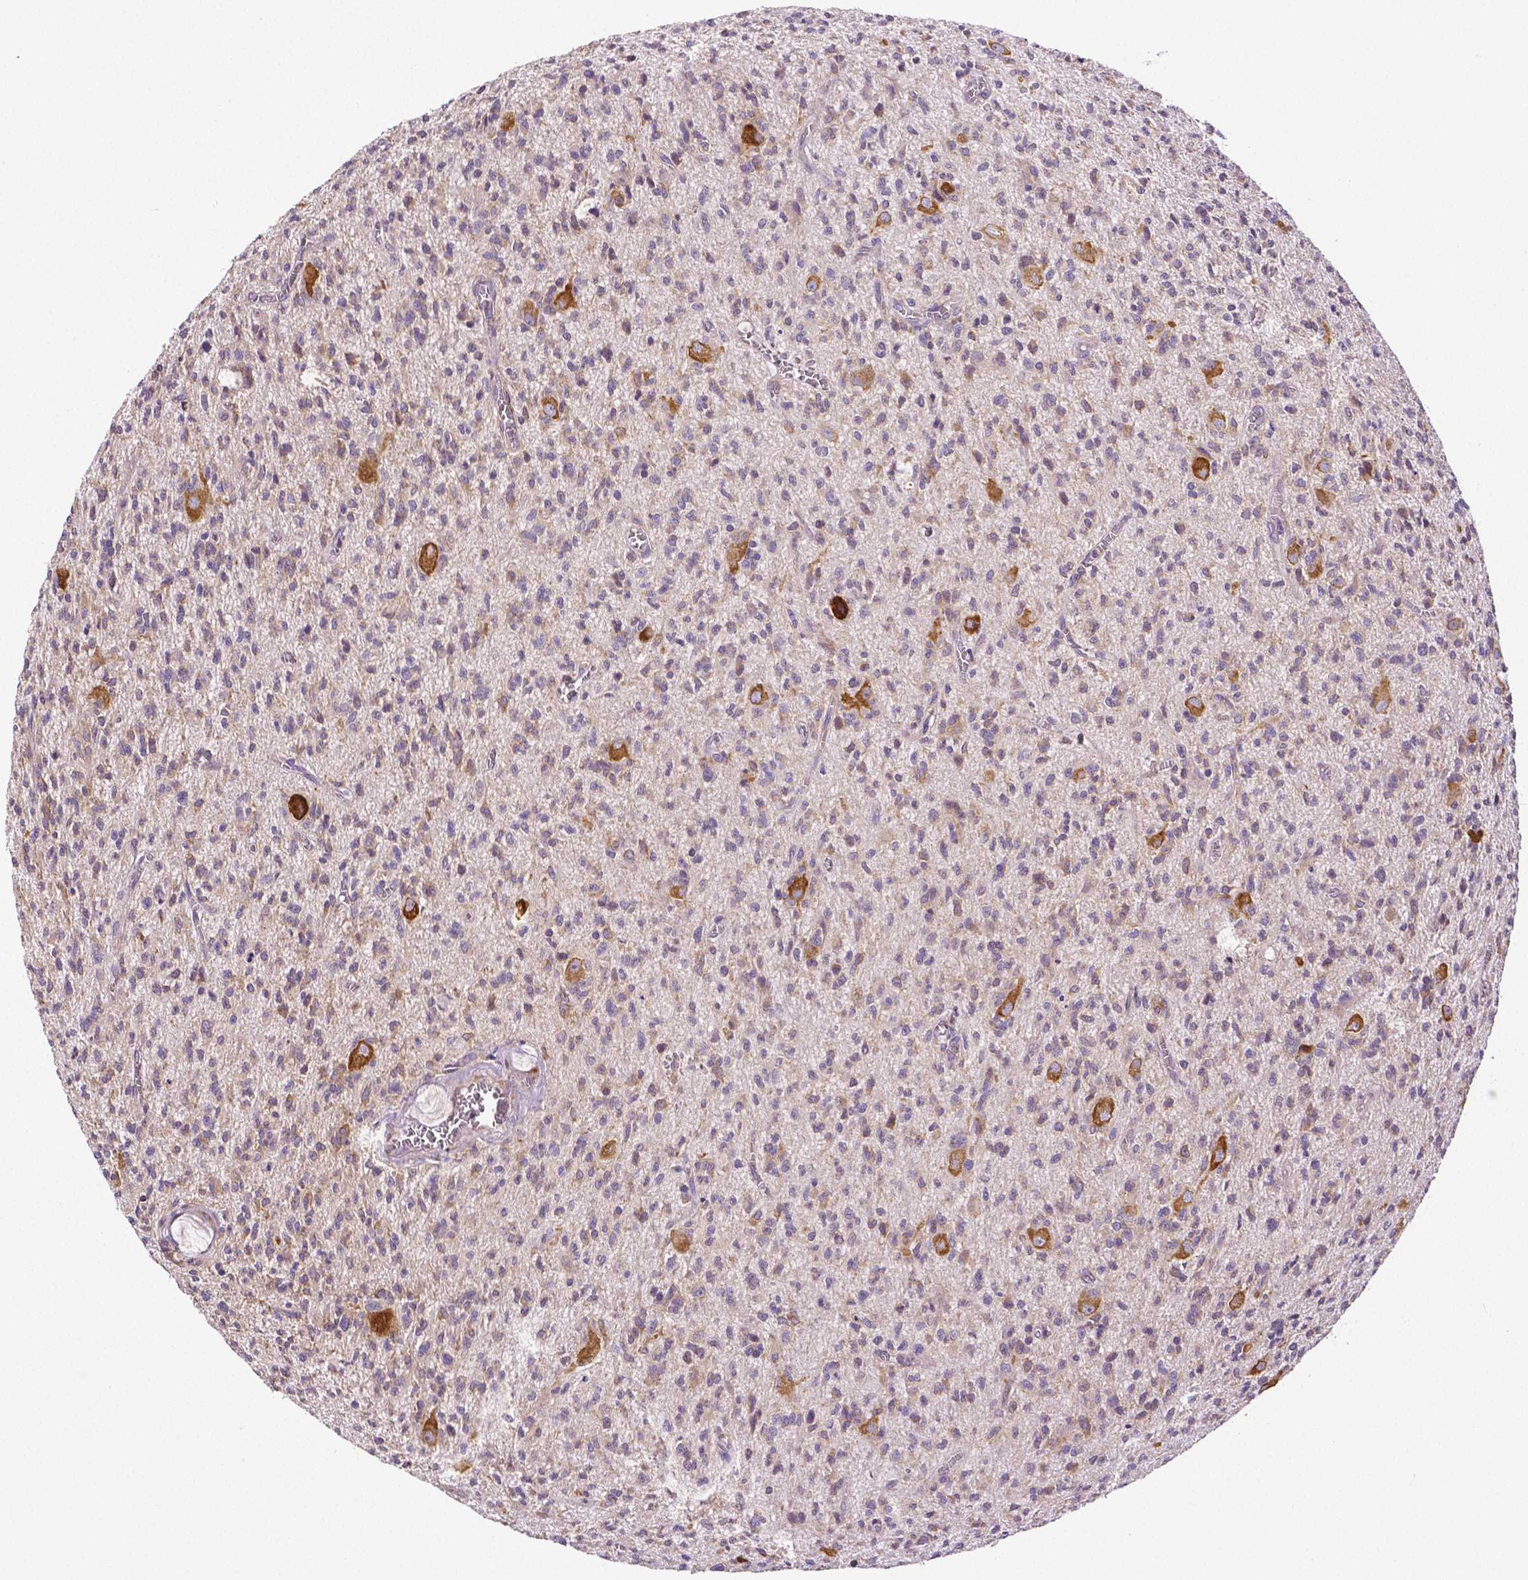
{"staining": {"intensity": "strong", "quantity": "<25%", "location": "cytoplasmic/membranous"}, "tissue": "glioma", "cell_type": "Tumor cells", "image_type": "cancer", "snomed": [{"axis": "morphology", "description": "Glioma, malignant, Low grade"}, {"axis": "topography", "description": "Brain"}], "caption": "Protein expression analysis of glioma displays strong cytoplasmic/membranous expression in approximately <25% of tumor cells. The protein is stained brown, and the nuclei are stained in blue (DAB (3,3'-diaminobenzidine) IHC with brightfield microscopy, high magnification).", "gene": "DICER1", "patient": {"sex": "male", "age": 64}}